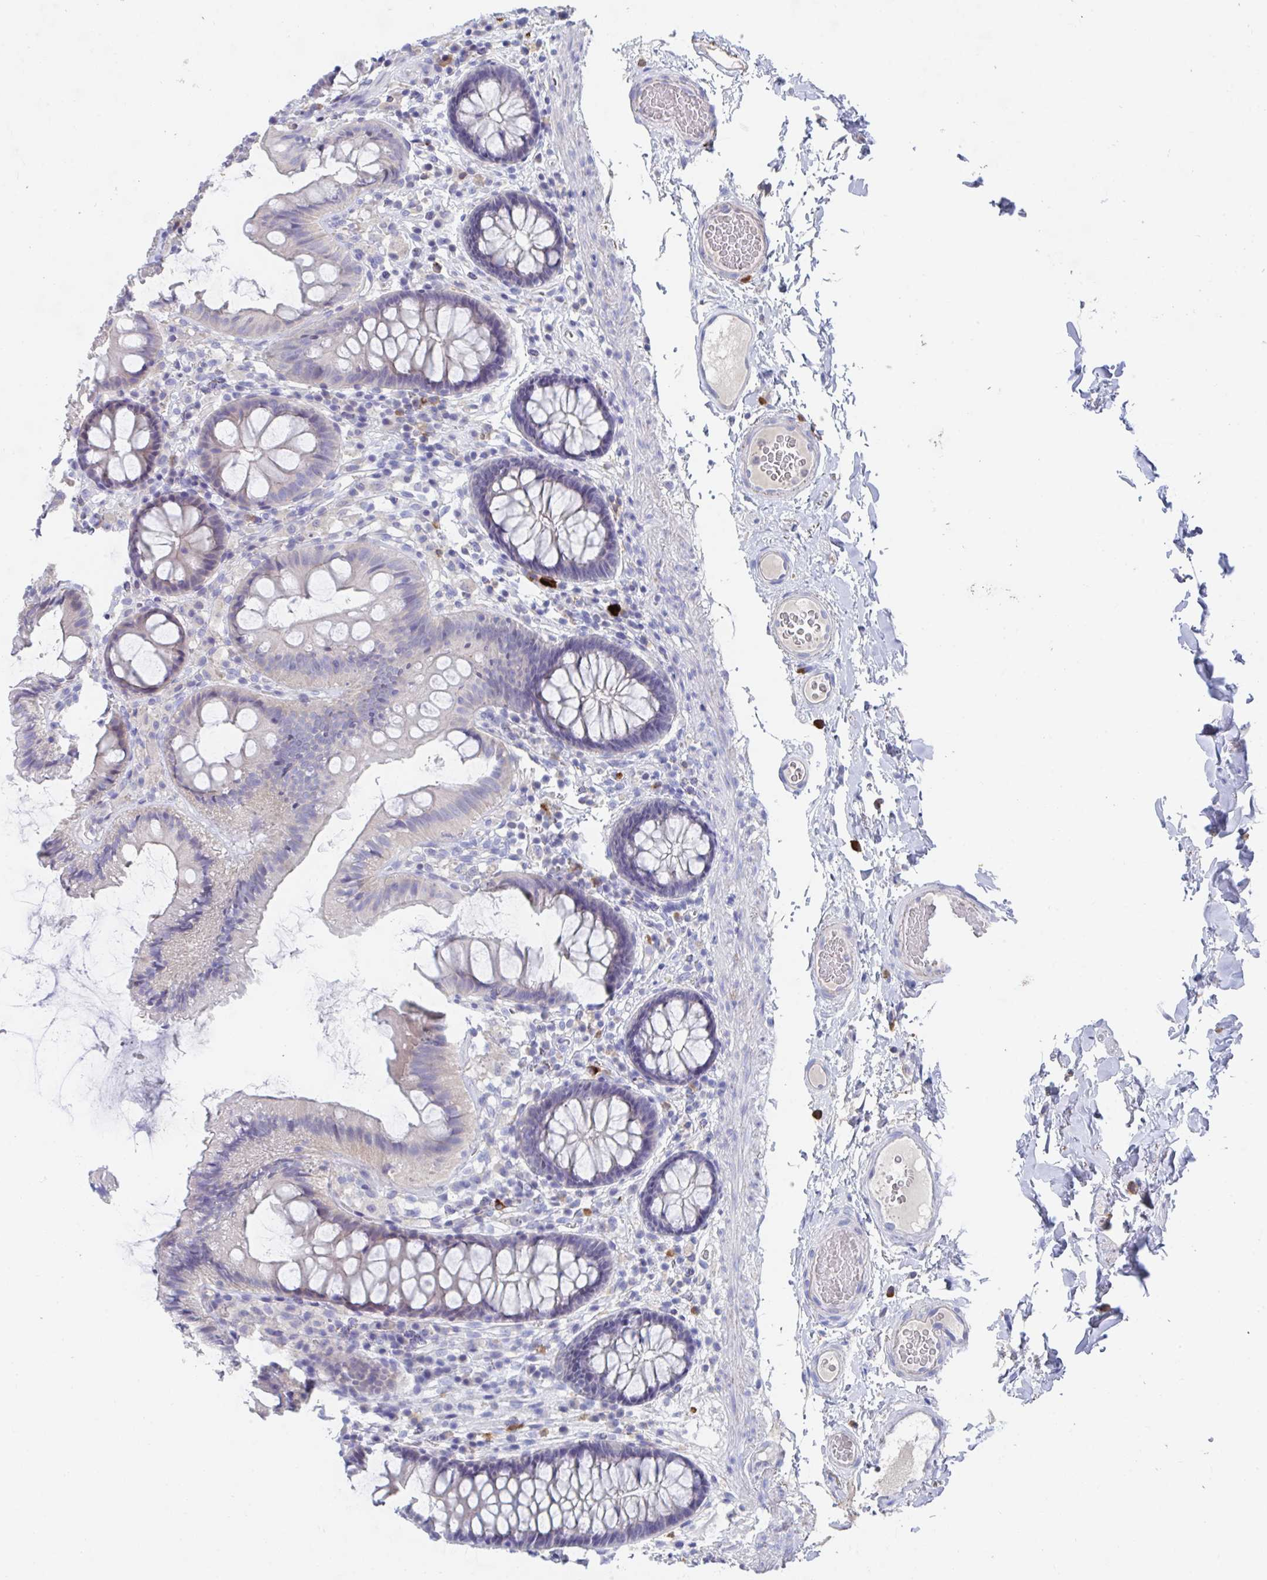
{"staining": {"intensity": "negative", "quantity": "none", "location": "none"}, "tissue": "colon", "cell_type": "Endothelial cells", "image_type": "normal", "snomed": [{"axis": "morphology", "description": "Normal tissue, NOS"}, {"axis": "topography", "description": "Colon"}], "caption": "The image shows no significant staining in endothelial cells of colon.", "gene": "KCNK5", "patient": {"sex": "male", "age": 84}}